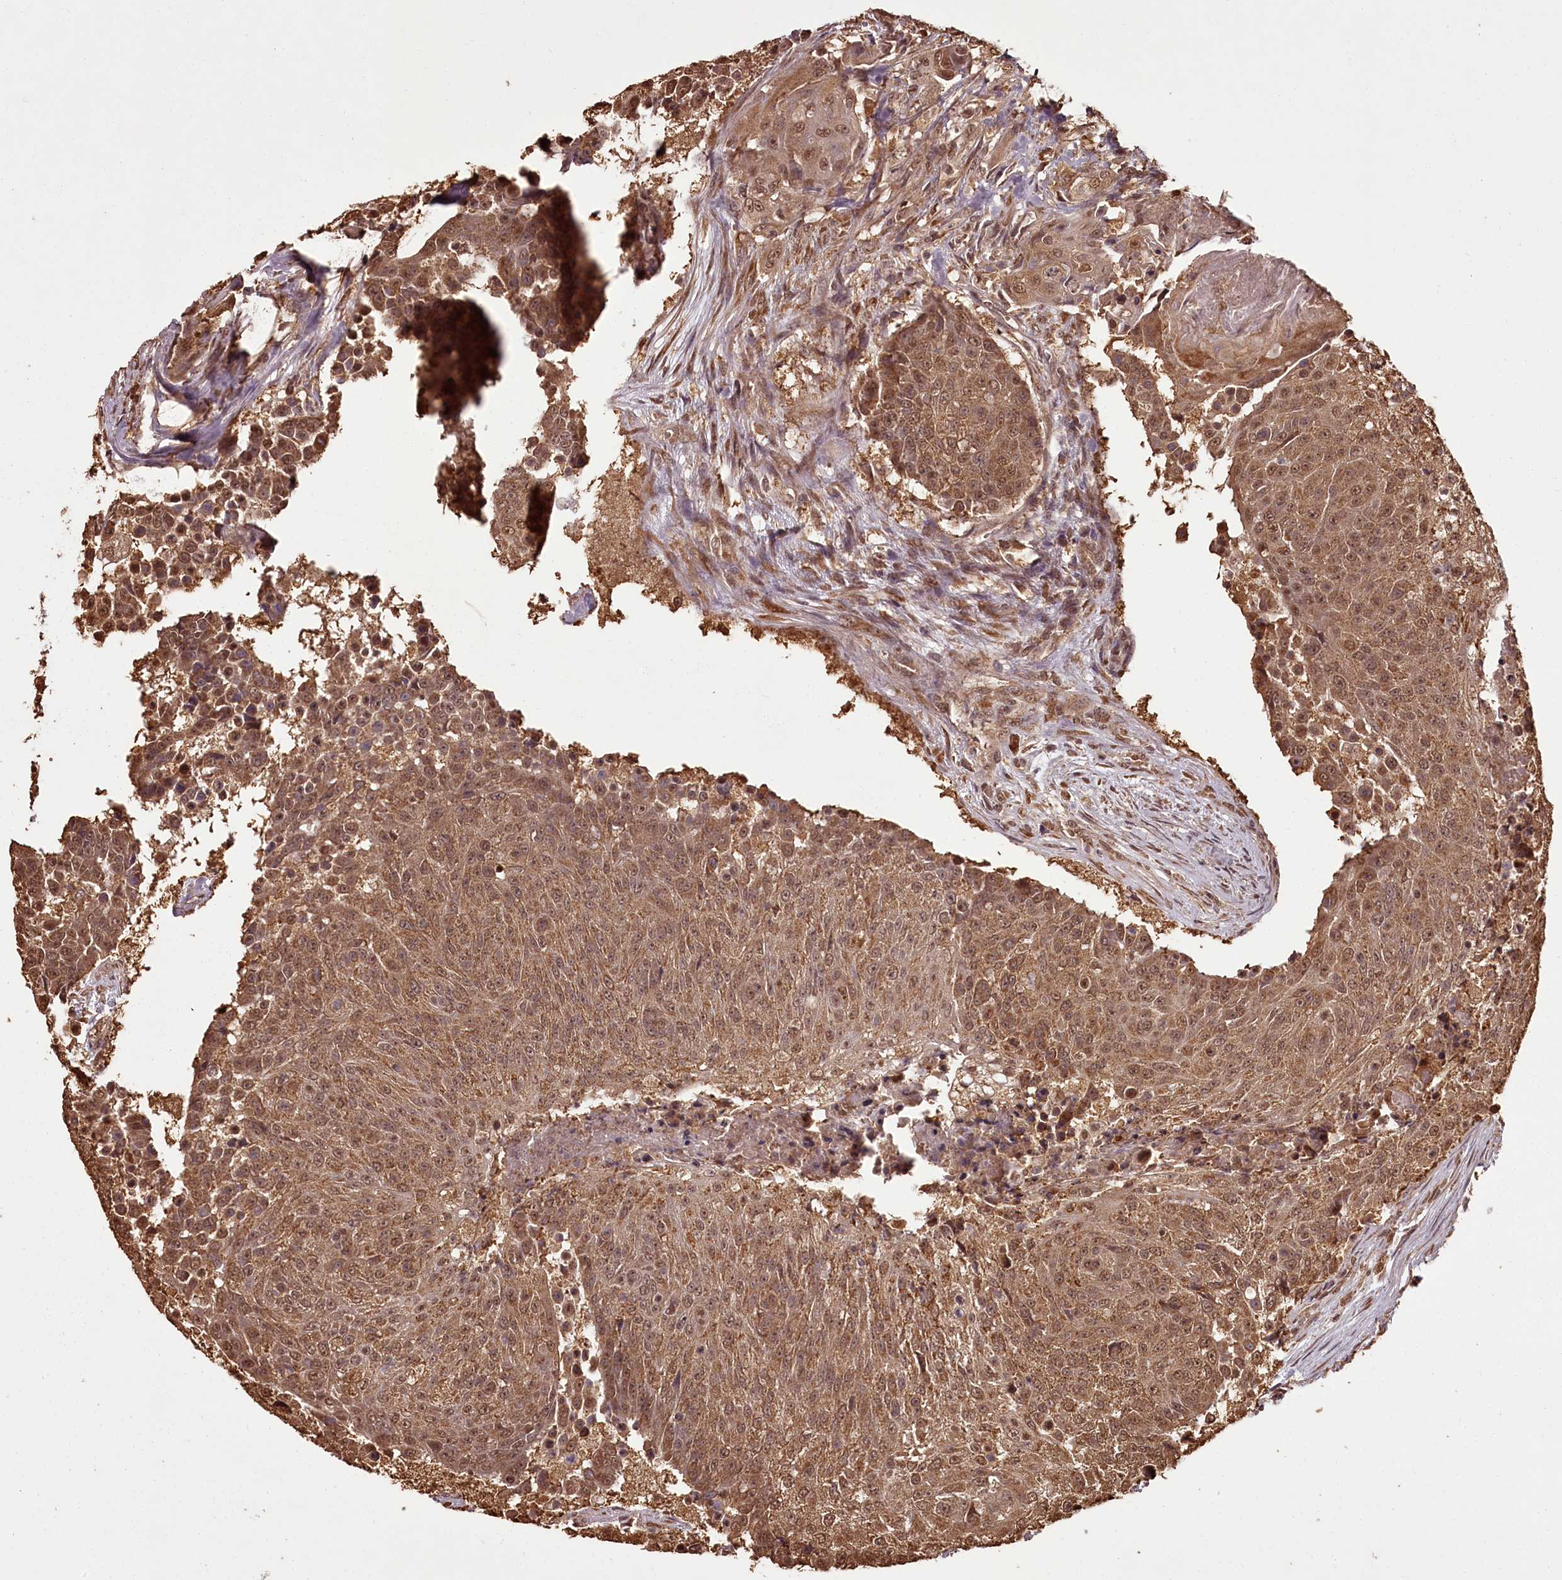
{"staining": {"intensity": "moderate", "quantity": ">75%", "location": "cytoplasmic/membranous,nuclear"}, "tissue": "urothelial cancer", "cell_type": "Tumor cells", "image_type": "cancer", "snomed": [{"axis": "morphology", "description": "Urothelial carcinoma, High grade"}, {"axis": "topography", "description": "Urinary bladder"}], "caption": "Urothelial cancer tissue exhibits moderate cytoplasmic/membranous and nuclear positivity in approximately >75% of tumor cells", "gene": "NPRL2", "patient": {"sex": "female", "age": 63}}